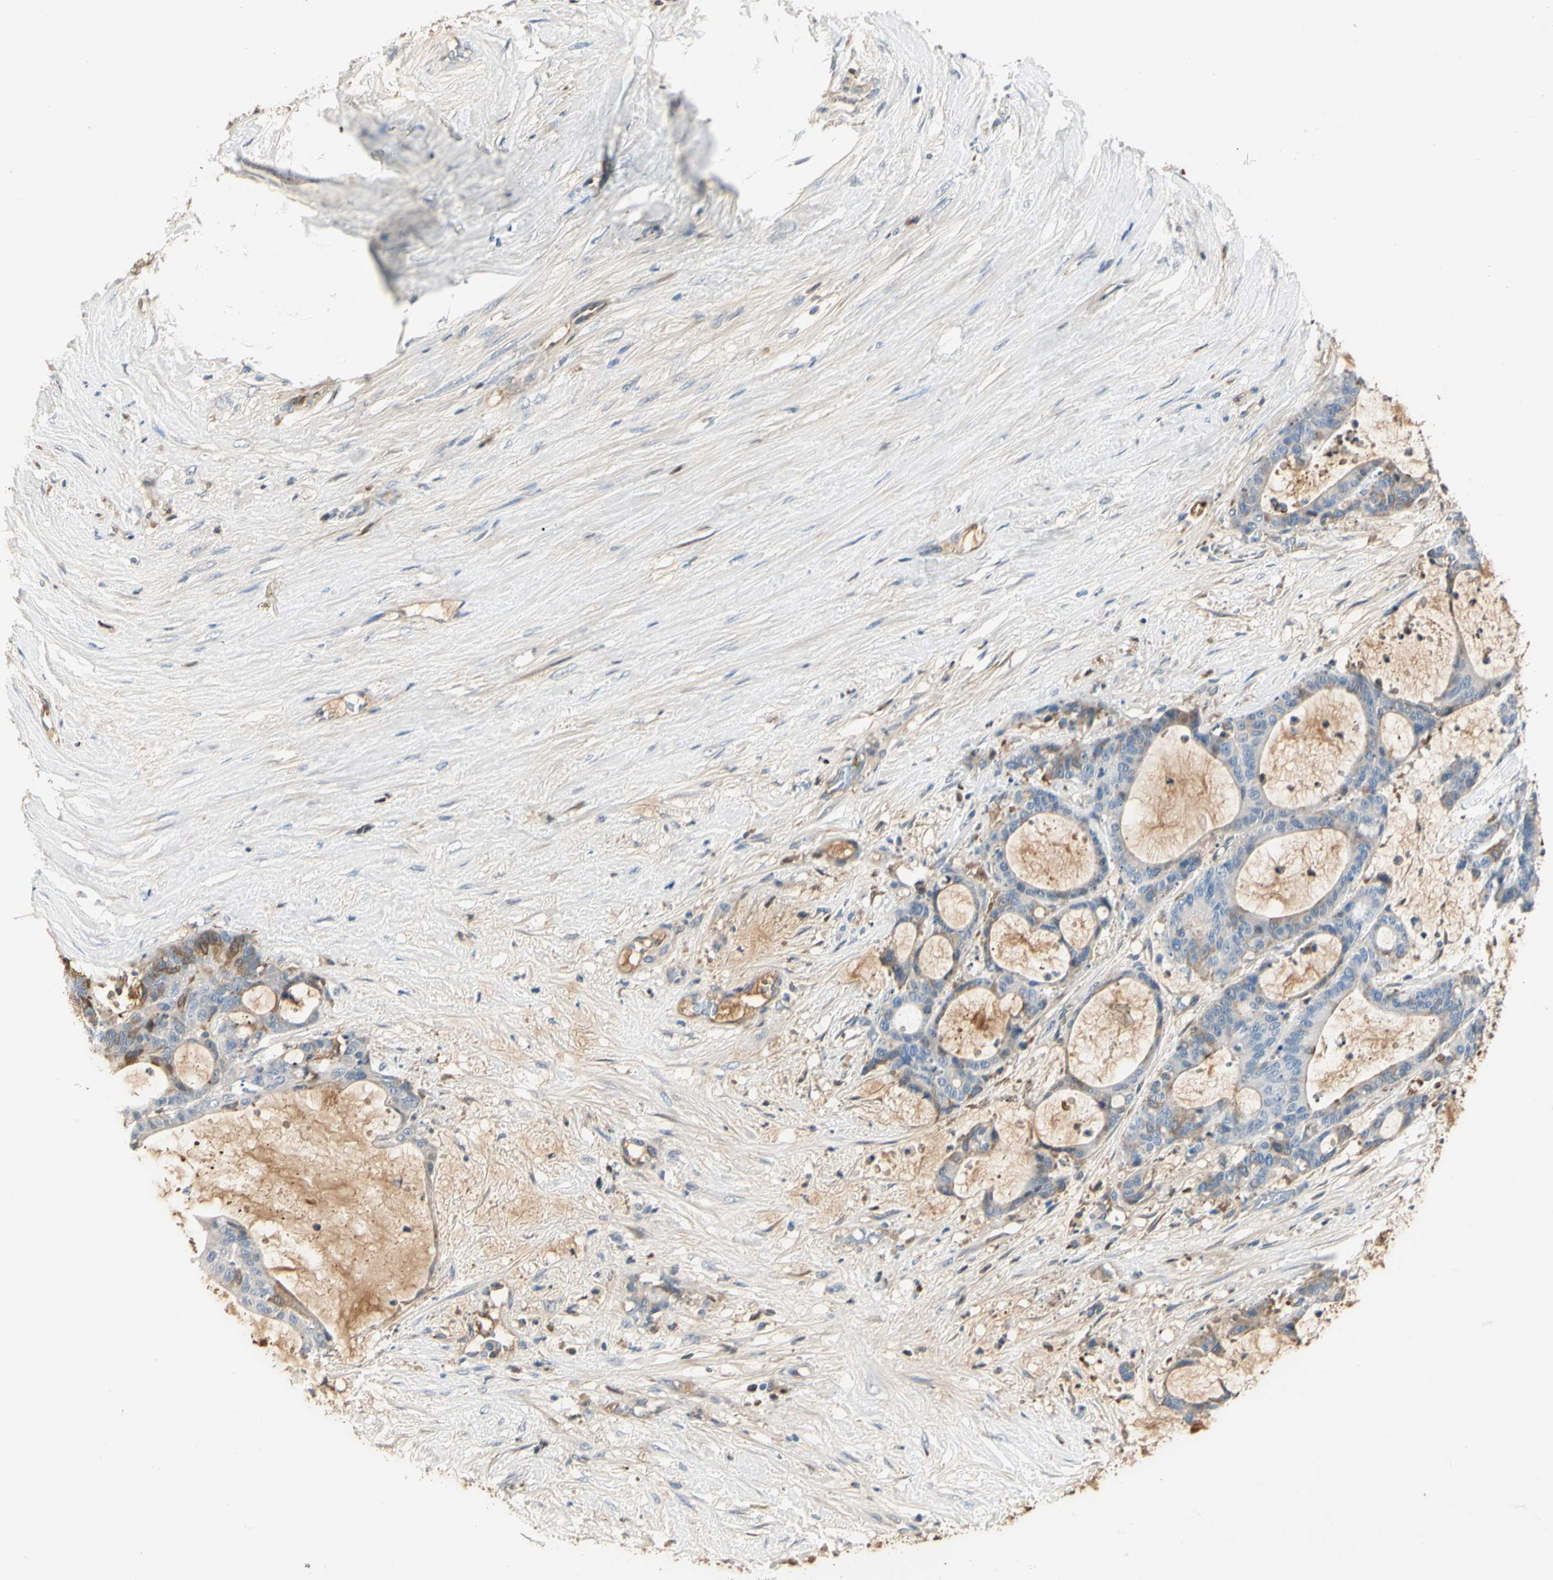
{"staining": {"intensity": "moderate", "quantity": "25%-75%", "location": "cytoplasmic/membranous"}, "tissue": "liver cancer", "cell_type": "Tumor cells", "image_type": "cancer", "snomed": [{"axis": "morphology", "description": "Cholangiocarcinoma"}, {"axis": "topography", "description": "Liver"}], "caption": "A brown stain highlights moderate cytoplasmic/membranous expression of a protein in human liver cancer tumor cells.", "gene": "LAMB3", "patient": {"sex": "female", "age": 73}}